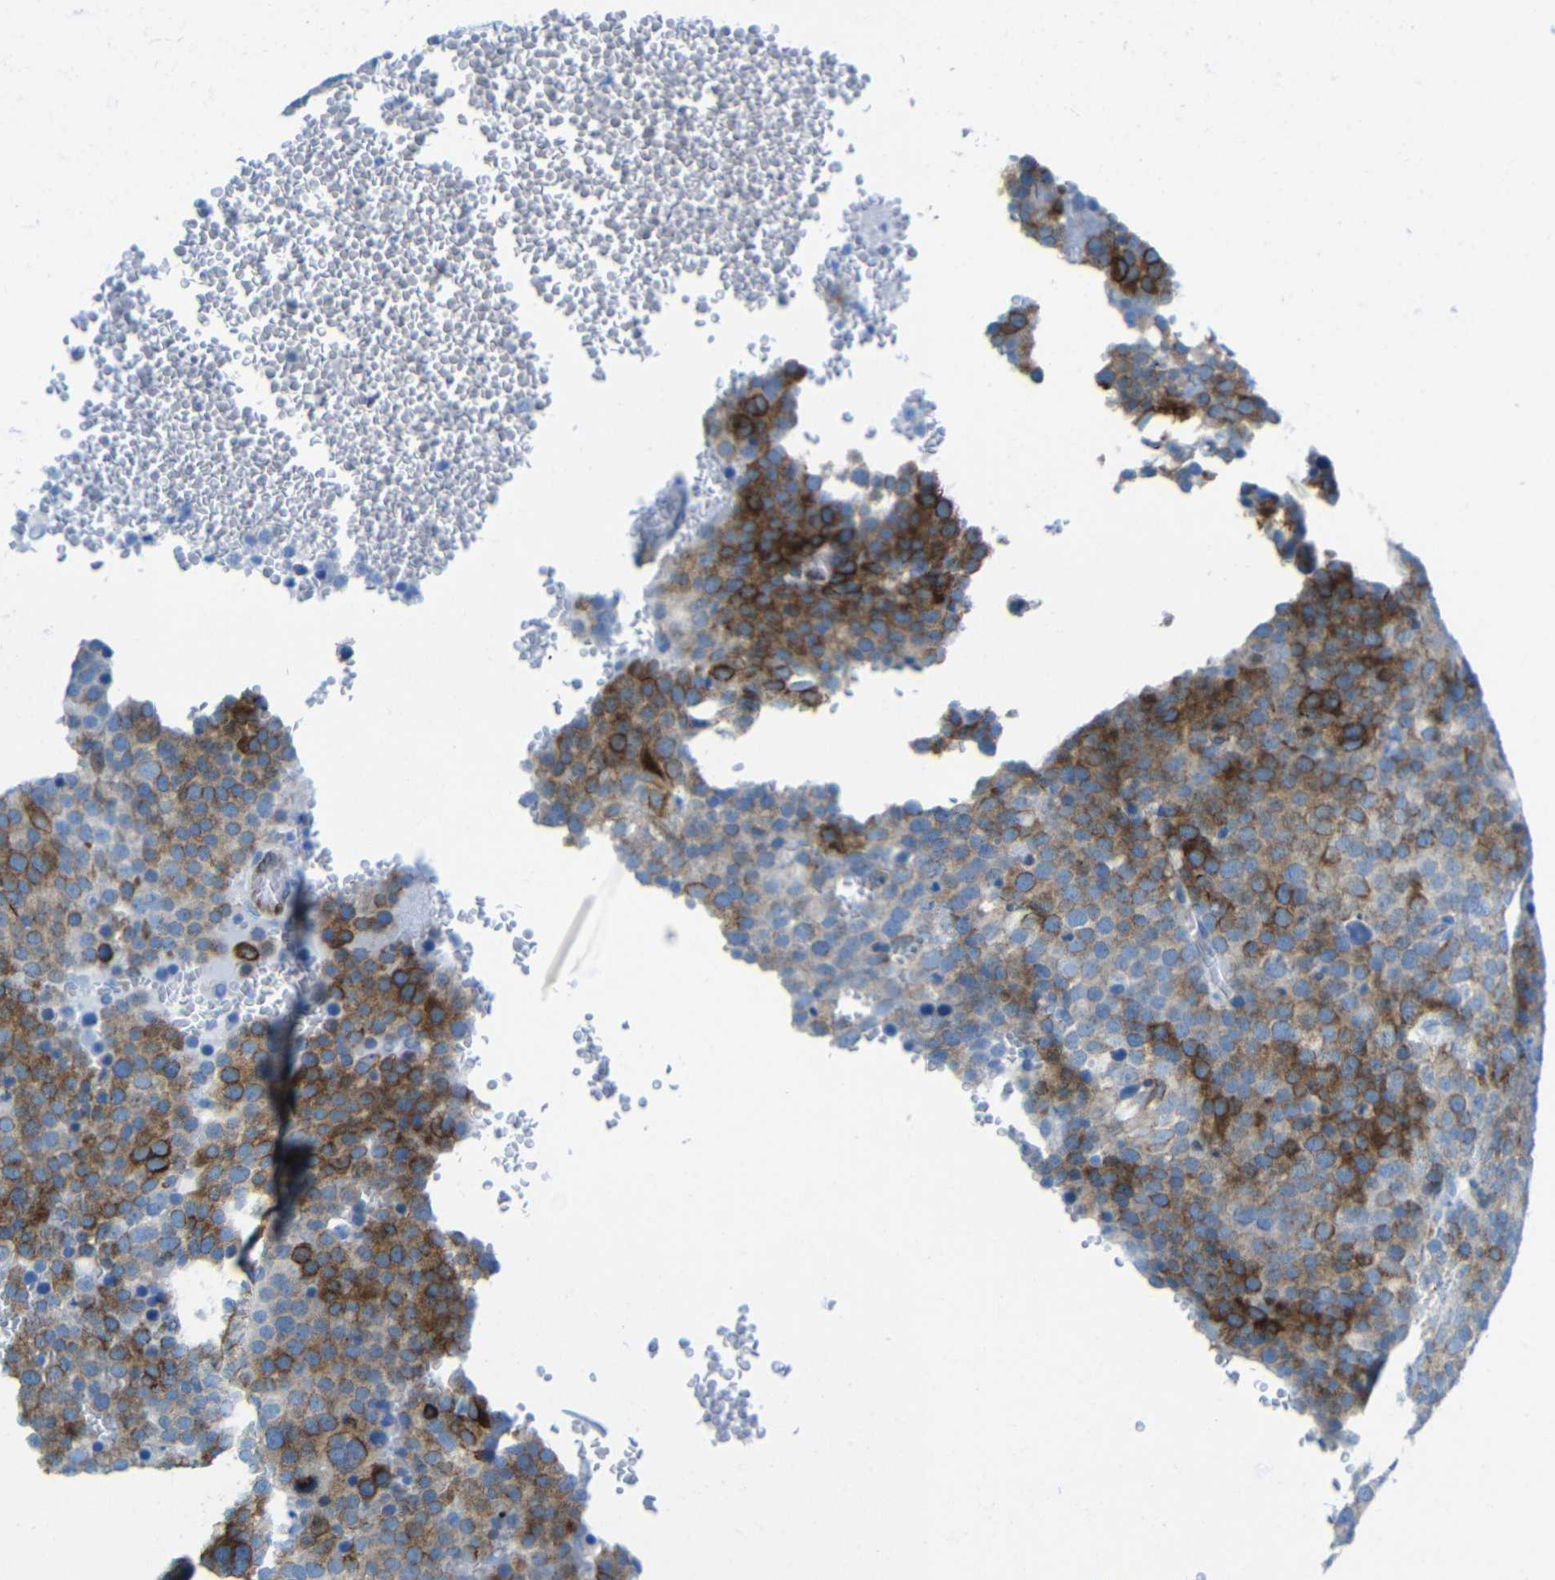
{"staining": {"intensity": "moderate", "quantity": "25%-75%", "location": "cytoplasmic/membranous"}, "tissue": "testis cancer", "cell_type": "Tumor cells", "image_type": "cancer", "snomed": [{"axis": "morphology", "description": "Seminoma, NOS"}, {"axis": "topography", "description": "Testis"}], "caption": "A high-resolution image shows immunohistochemistry (IHC) staining of testis seminoma, which reveals moderate cytoplasmic/membranous positivity in approximately 25%-75% of tumor cells.", "gene": "TUBB4B", "patient": {"sex": "male", "age": 71}}